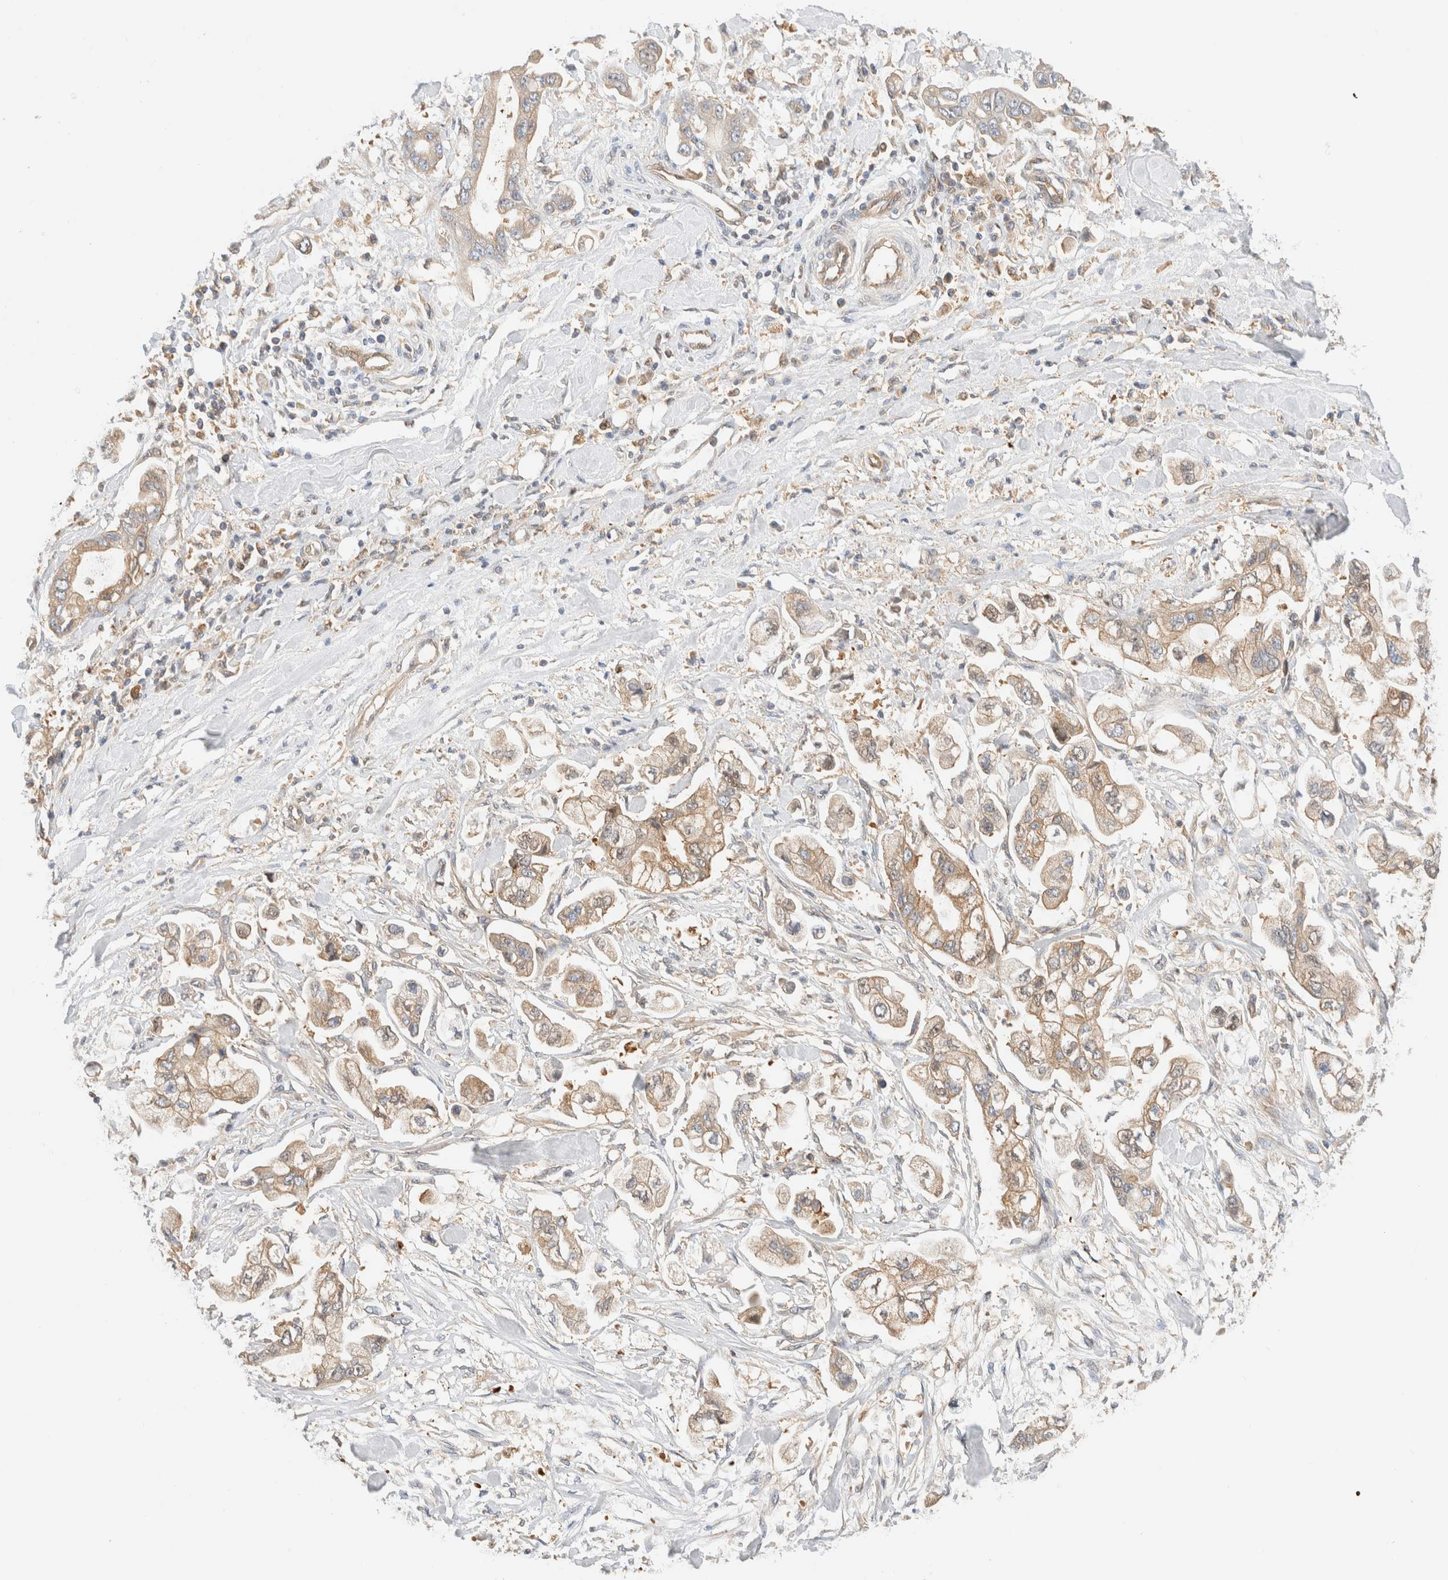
{"staining": {"intensity": "weak", "quantity": ">75%", "location": "cytoplasmic/membranous"}, "tissue": "stomach cancer", "cell_type": "Tumor cells", "image_type": "cancer", "snomed": [{"axis": "morphology", "description": "Normal tissue, NOS"}, {"axis": "morphology", "description": "Adenocarcinoma, NOS"}, {"axis": "topography", "description": "Stomach"}], "caption": "A high-resolution photomicrograph shows immunohistochemistry (IHC) staining of stomach cancer, which displays weak cytoplasmic/membranous expression in approximately >75% of tumor cells.", "gene": "RABEP1", "patient": {"sex": "male", "age": 62}}